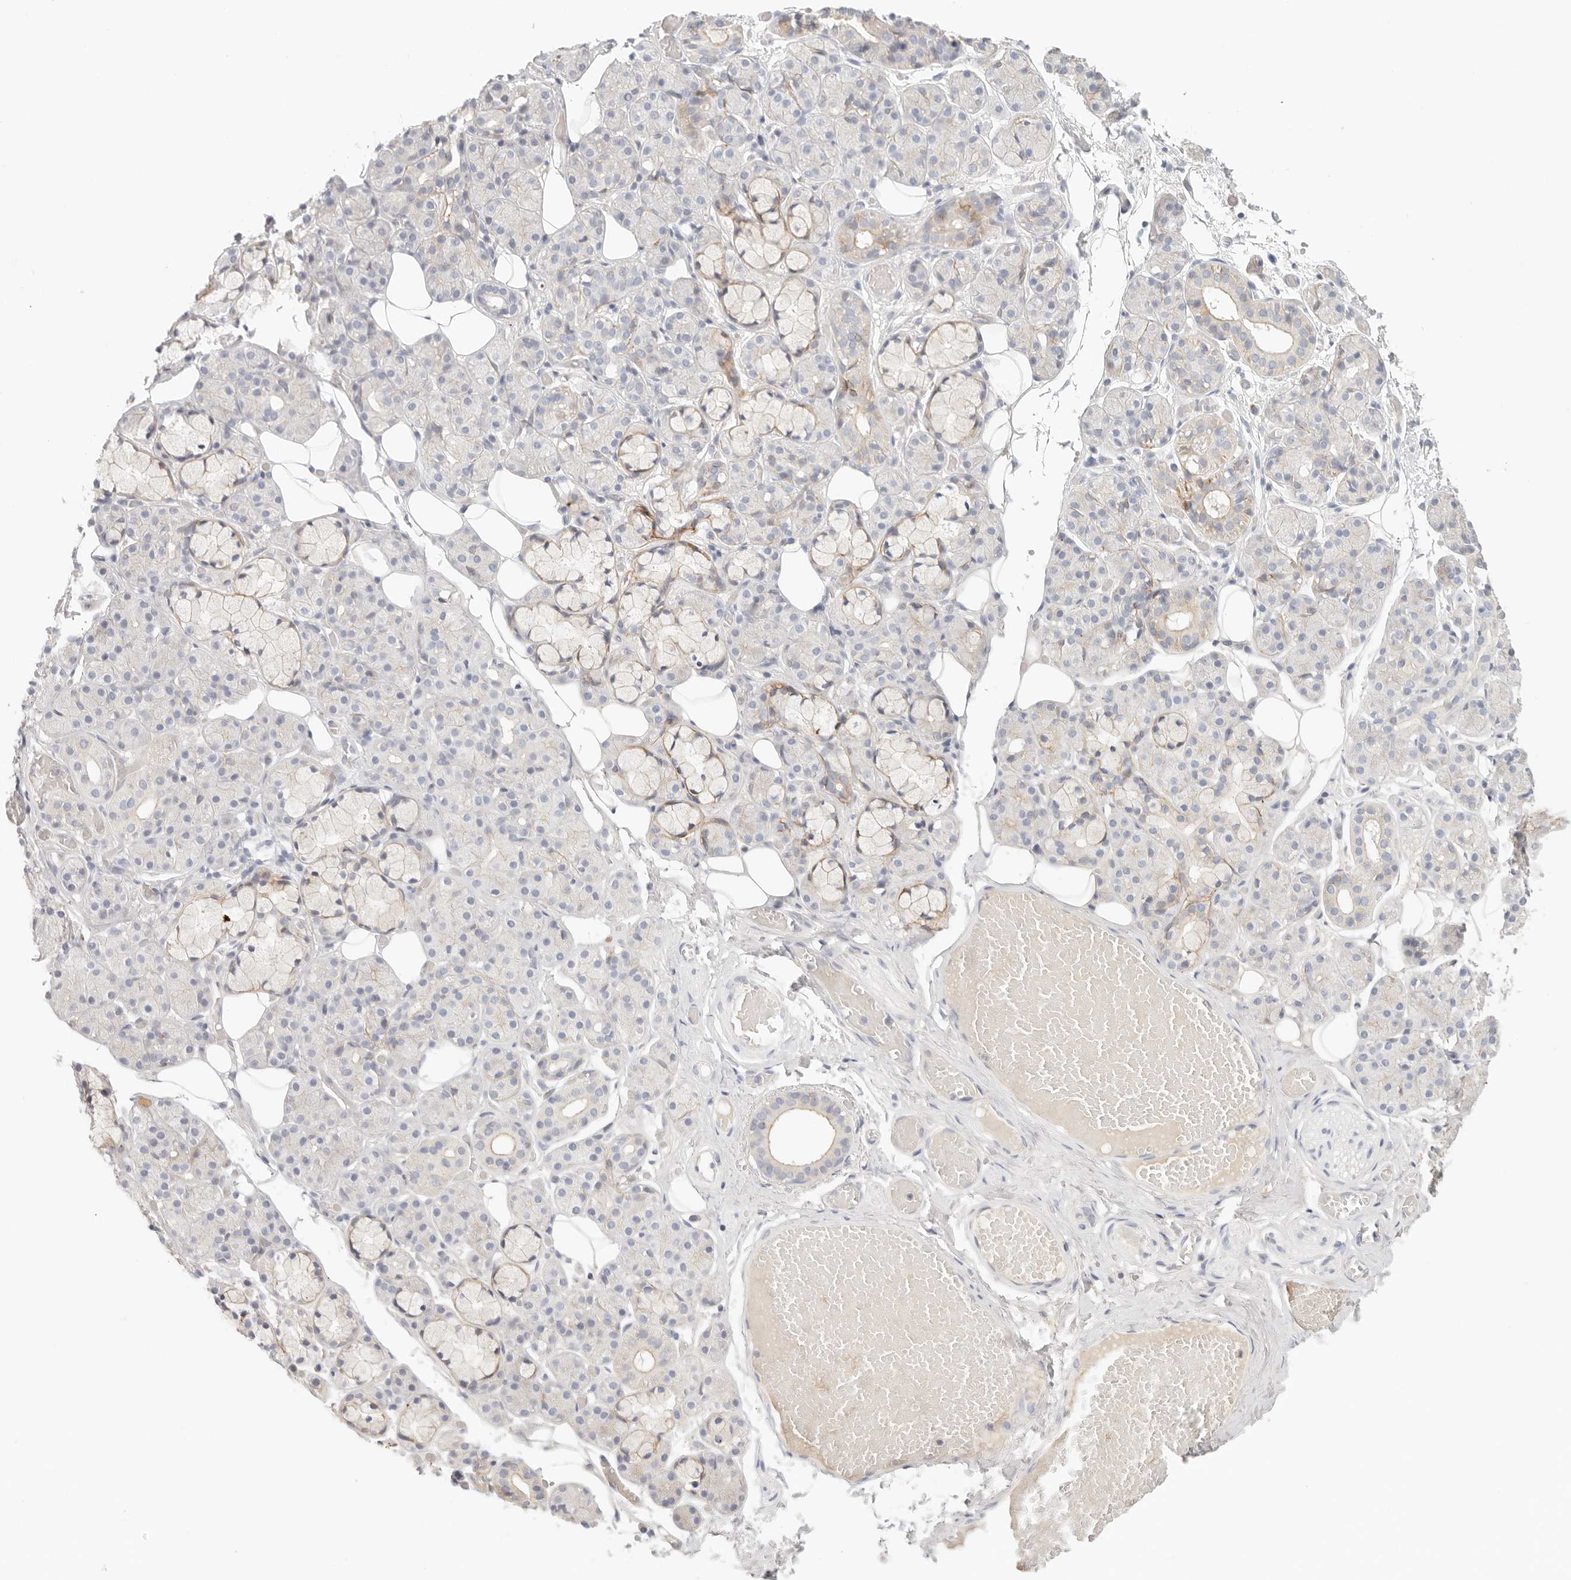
{"staining": {"intensity": "negative", "quantity": "none", "location": "none"}, "tissue": "salivary gland", "cell_type": "Glandular cells", "image_type": "normal", "snomed": [{"axis": "morphology", "description": "Normal tissue, NOS"}, {"axis": "topography", "description": "Salivary gland"}], "caption": "Immunohistochemistry (IHC) histopathology image of normal salivary gland: salivary gland stained with DAB reveals no significant protein staining in glandular cells.", "gene": "CEP120", "patient": {"sex": "male", "age": 63}}